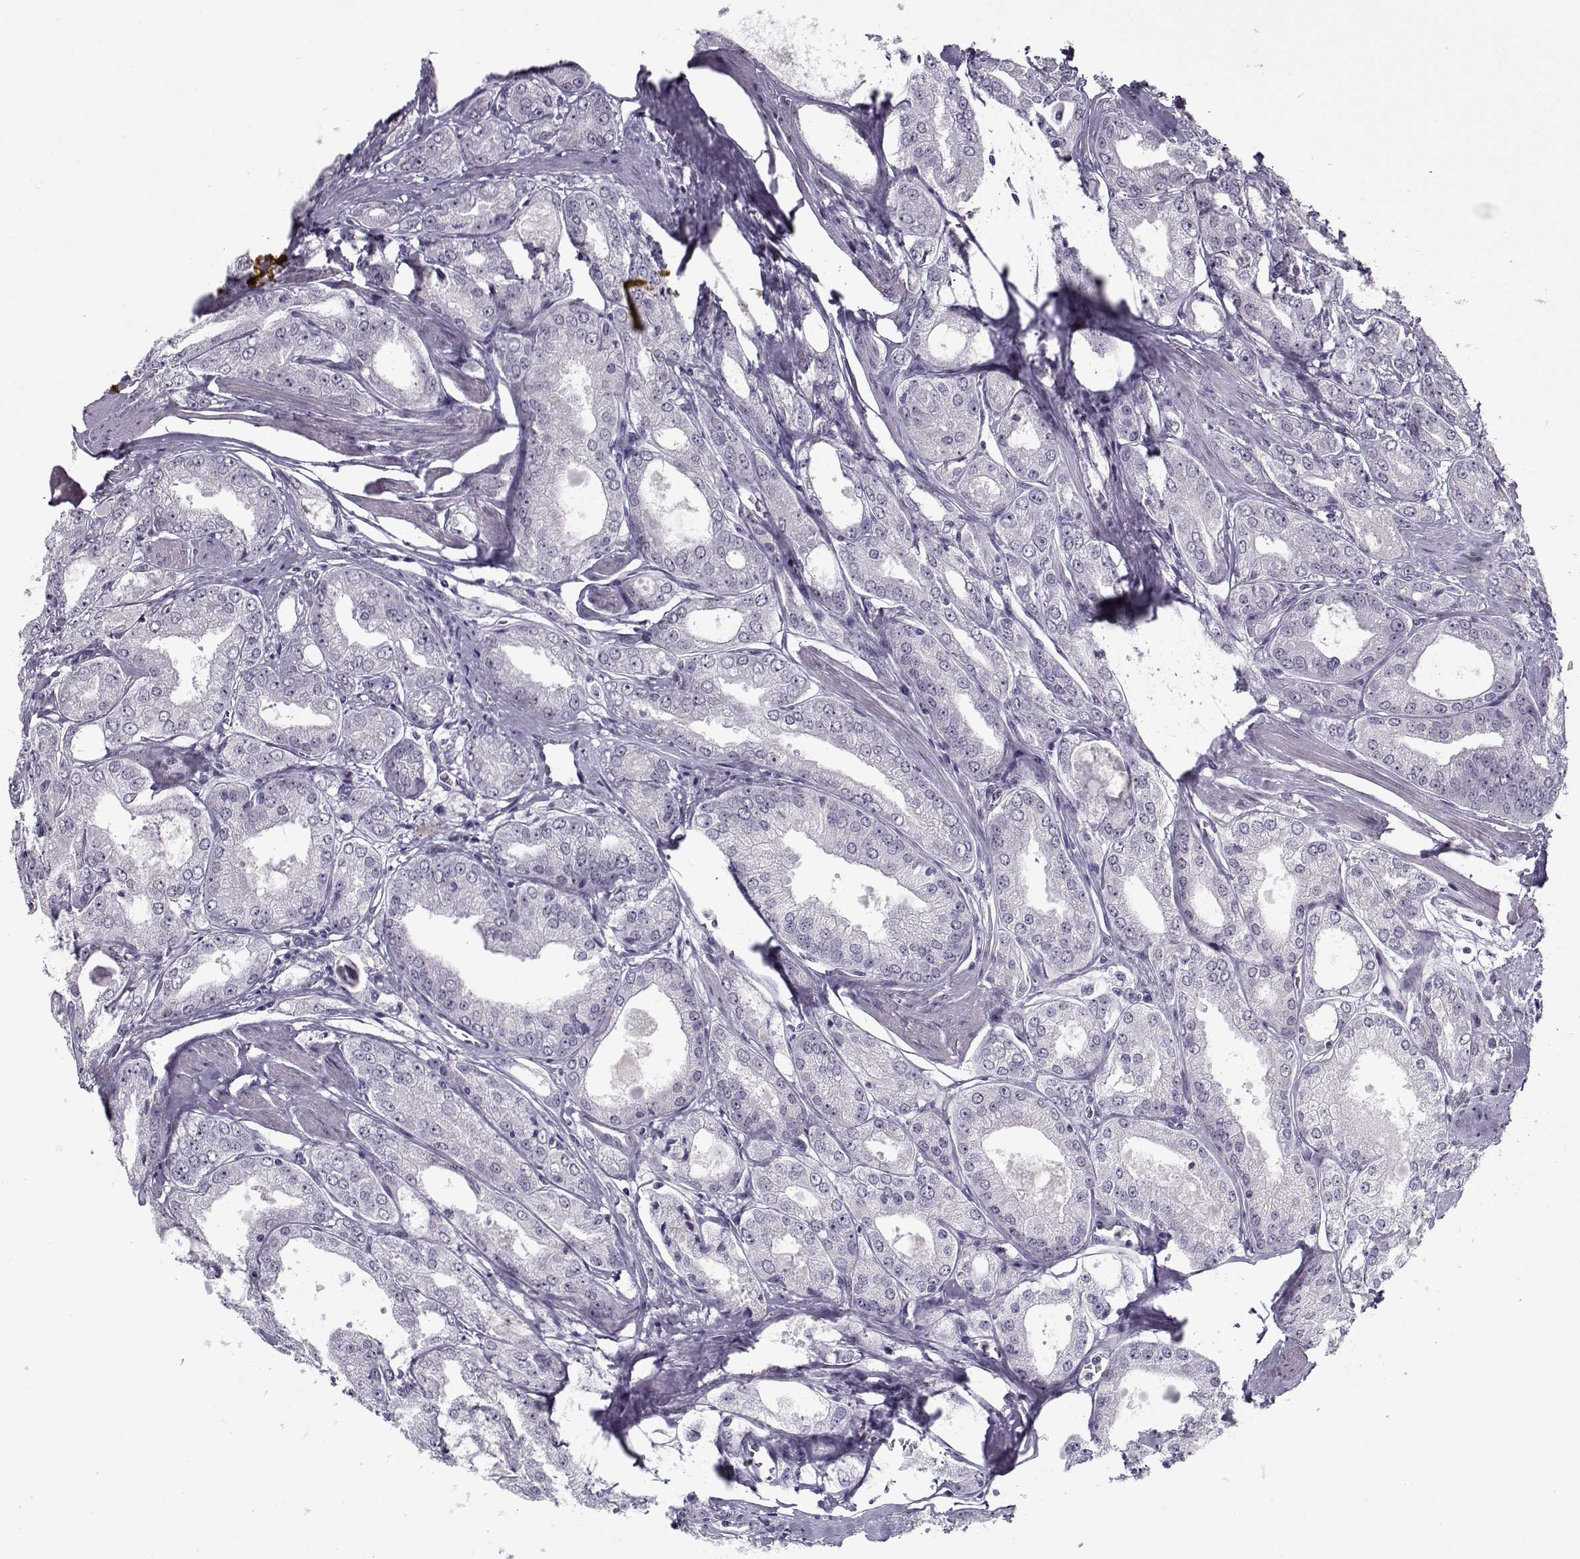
{"staining": {"intensity": "negative", "quantity": "none", "location": "none"}, "tissue": "prostate cancer", "cell_type": "Tumor cells", "image_type": "cancer", "snomed": [{"axis": "morphology", "description": "Adenocarcinoma, NOS"}, {"axis": "morphology", "description": "Adenocarcinoma, High grade"}, {"axis": "topography", "description": "Prostate"}], "caption": "A photomicrograph of human prostate cancer (adenocarcinoma) is negative for staining in tumor cells. The staining was performed using DAB to visualize the protein expression in brown, while the nuclei were stained in blue with hematoxylin (Magnification: 20x).", "gene": "CIBAR1", "patient": {"sex": "male", "age": 70}}